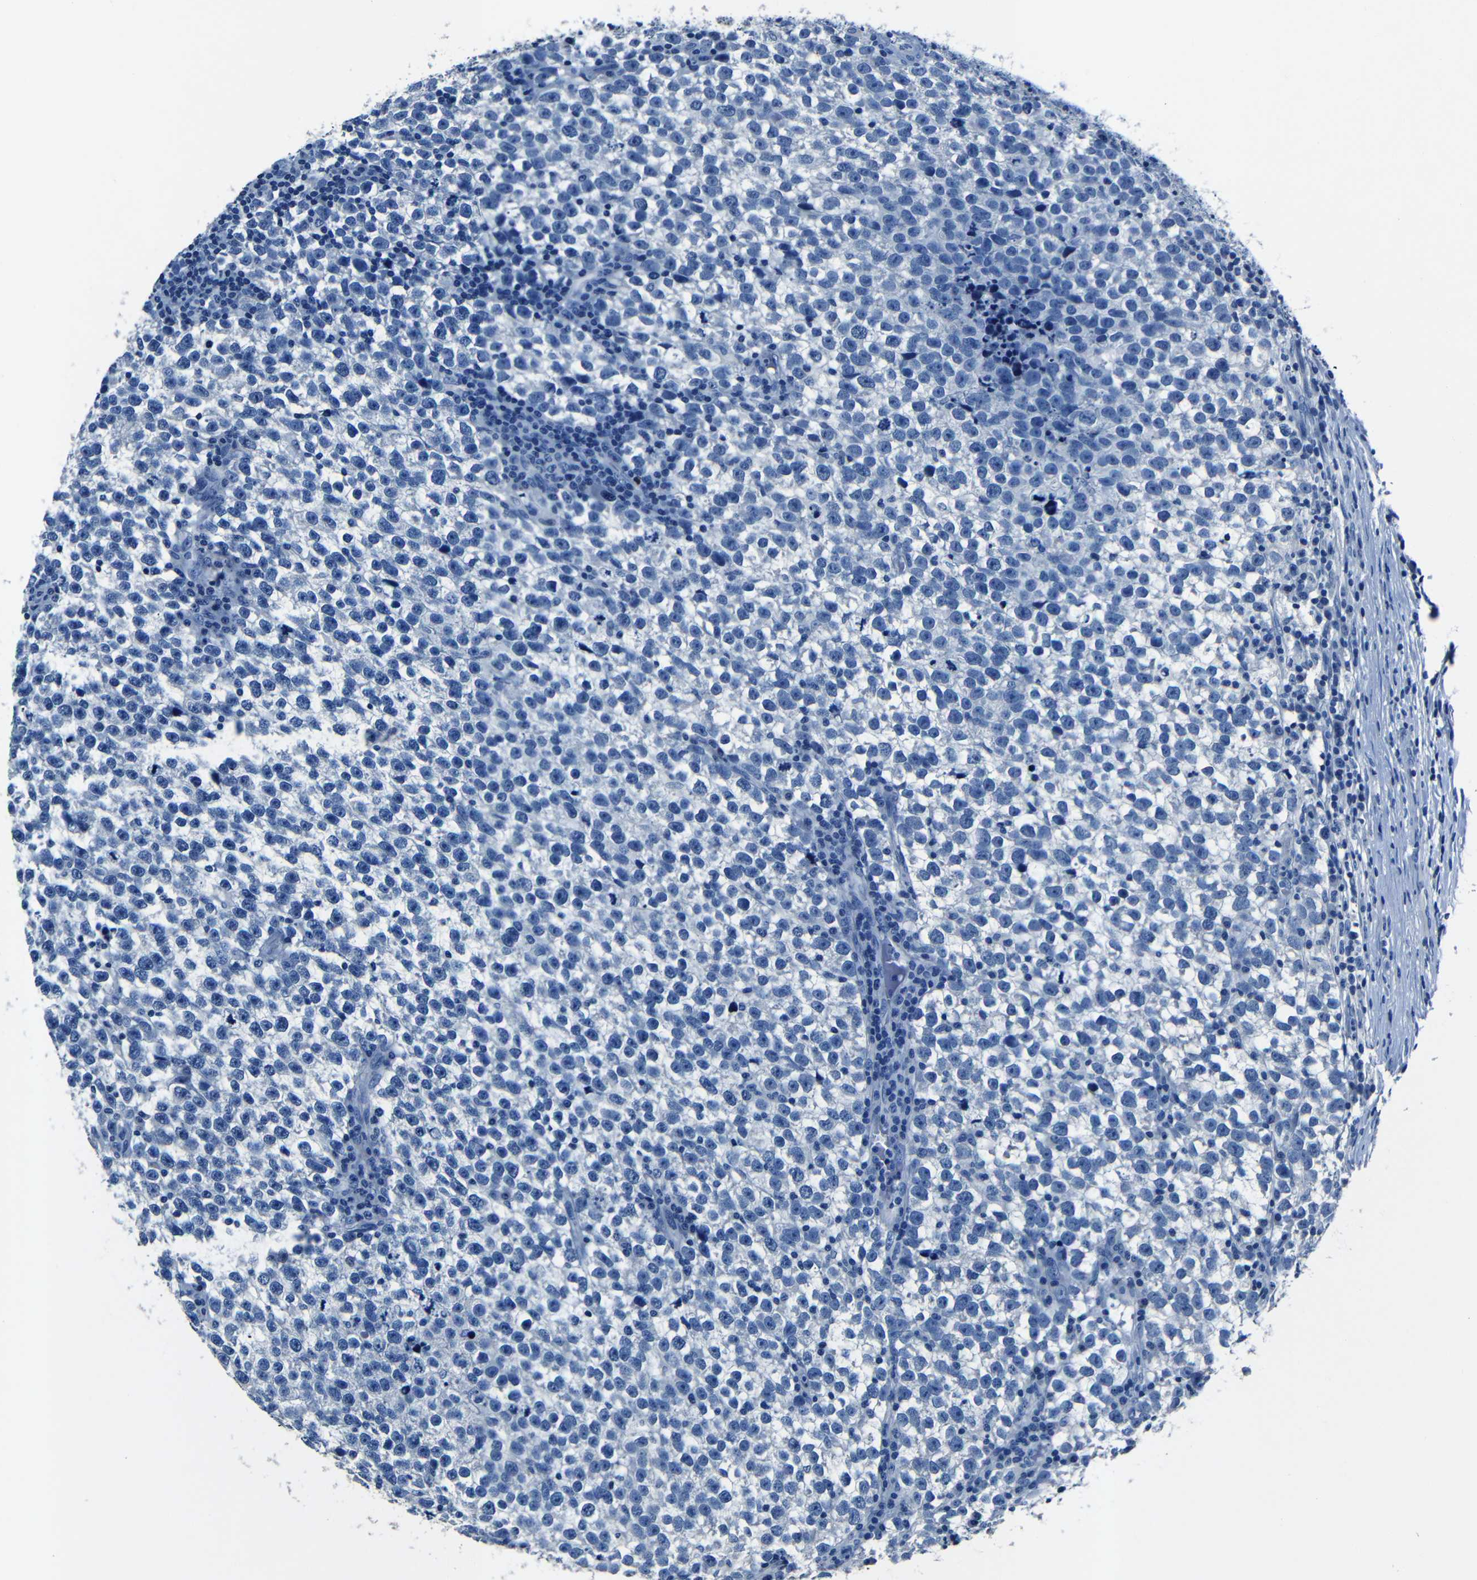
{"staining": {"intensity": "negative", "quantity": "none", "location": "none"}, "tissue": "testis cancer", "cell_type": "Tumor cells", "image_type": "cancer", "snomed": [{"axis": "morphology", "description": "Normal tissue, NOS"}, {"axis": "morphology", "description": "Seminoma, NOS"}, {"axis": "topography", "description": "Testis"}], "caption": "The micrograph exhibits no staining of tumor cells in testis seminoma.", "gene": "NCMAP", "patient": {"sex": "male", "age": 43}}